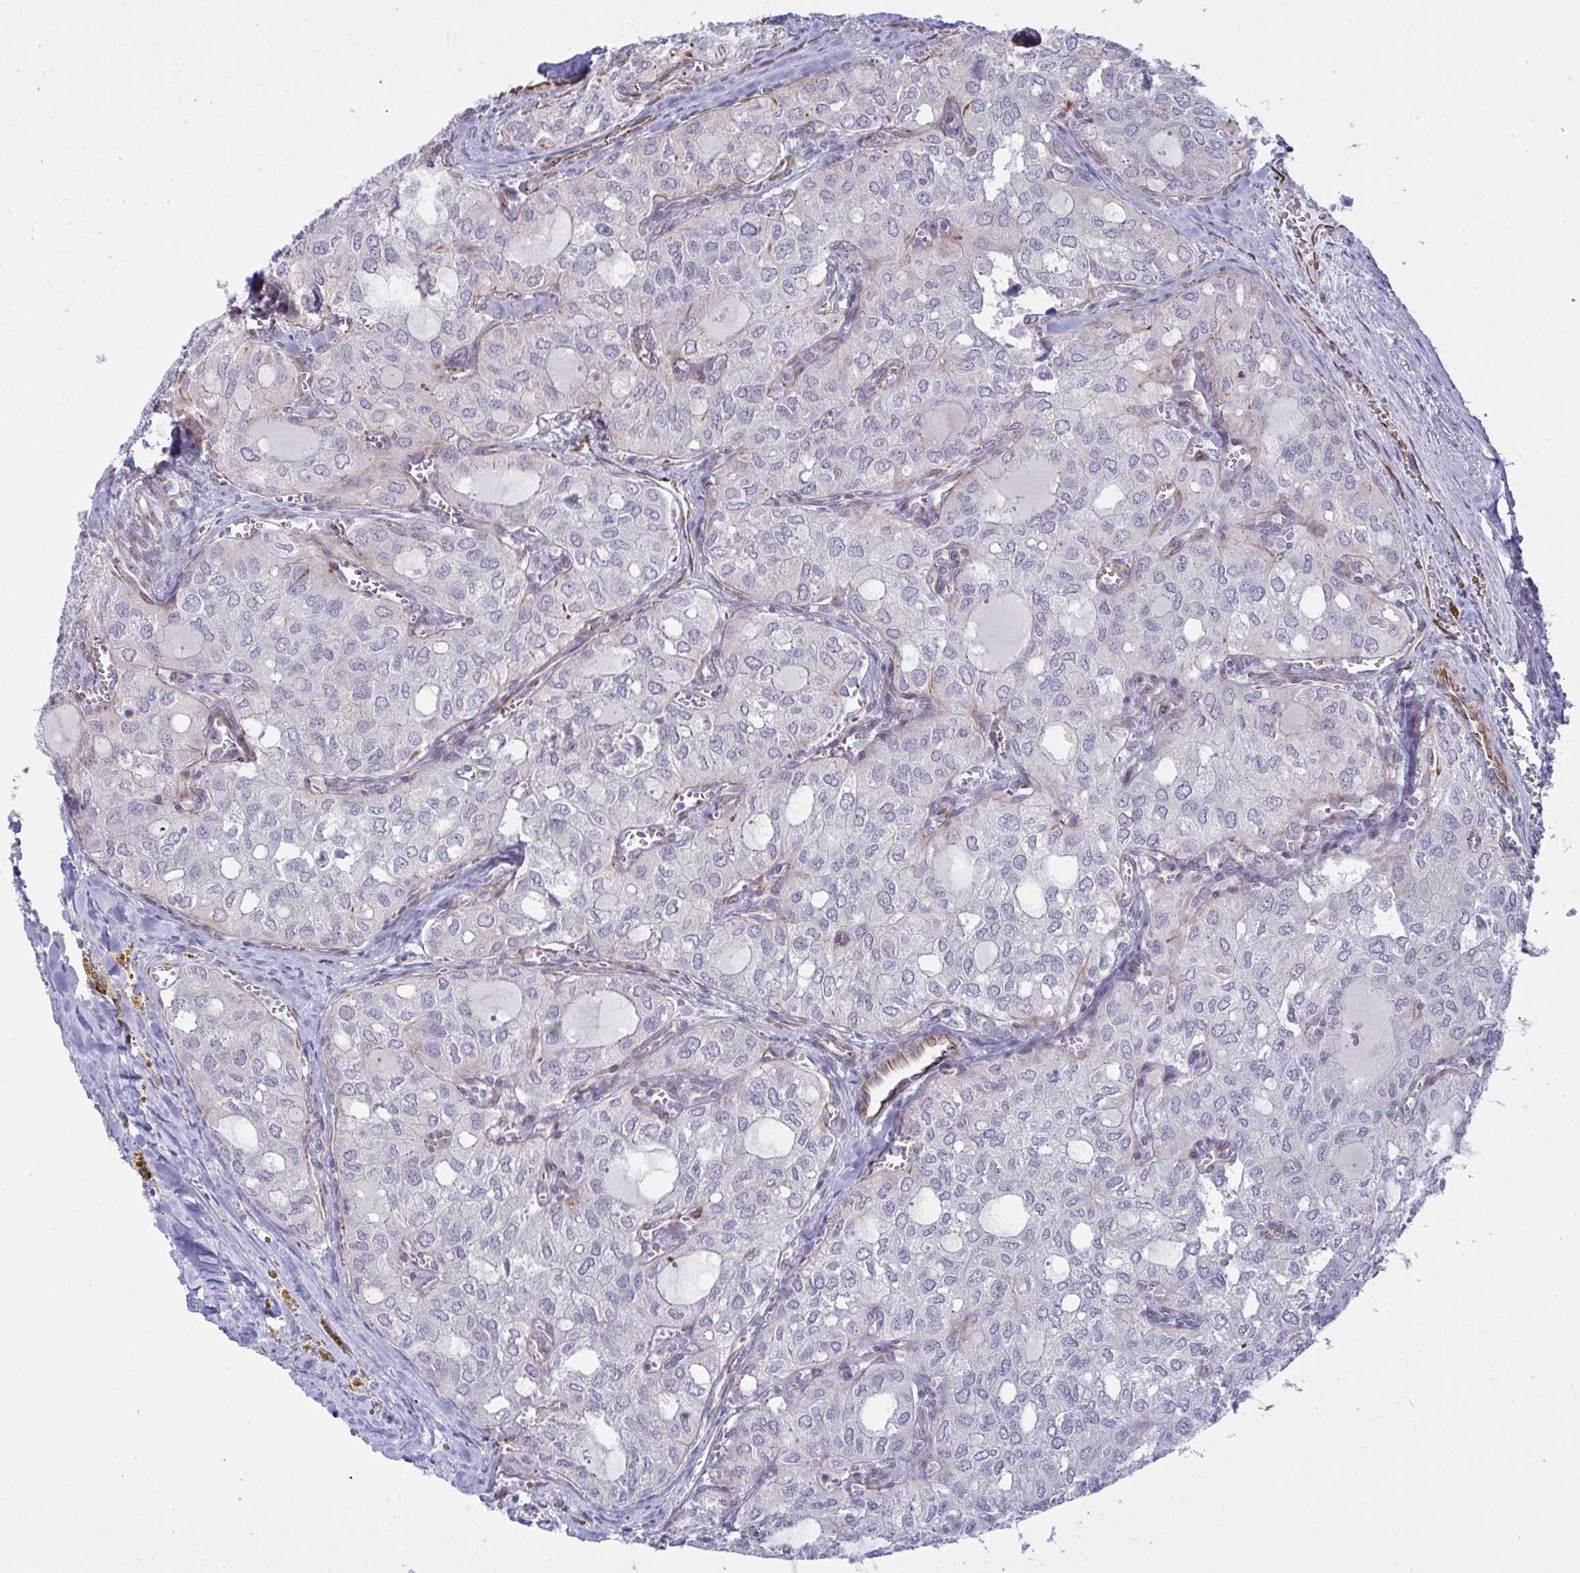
{"staining": {"intensity": "negative", "quantity": "none", "location": "none"}, "tissue": "thyroid cancer", "cell_type": "Tumor cells", "image_type": "cancer", "snomed": [{"axis": "morphology", "description": "Follicular adenoma carcinoma, NOS"}, {"axis": "topography", "description": "Thyroid gland"}], "caption": "A high-resolution histopathology image shows IHC staining of thyroid cancer, which demonstrates no significant staining in tumor cells.", "gene": "DCBLD1", "patient": {"sex": "male", "age": 75}}